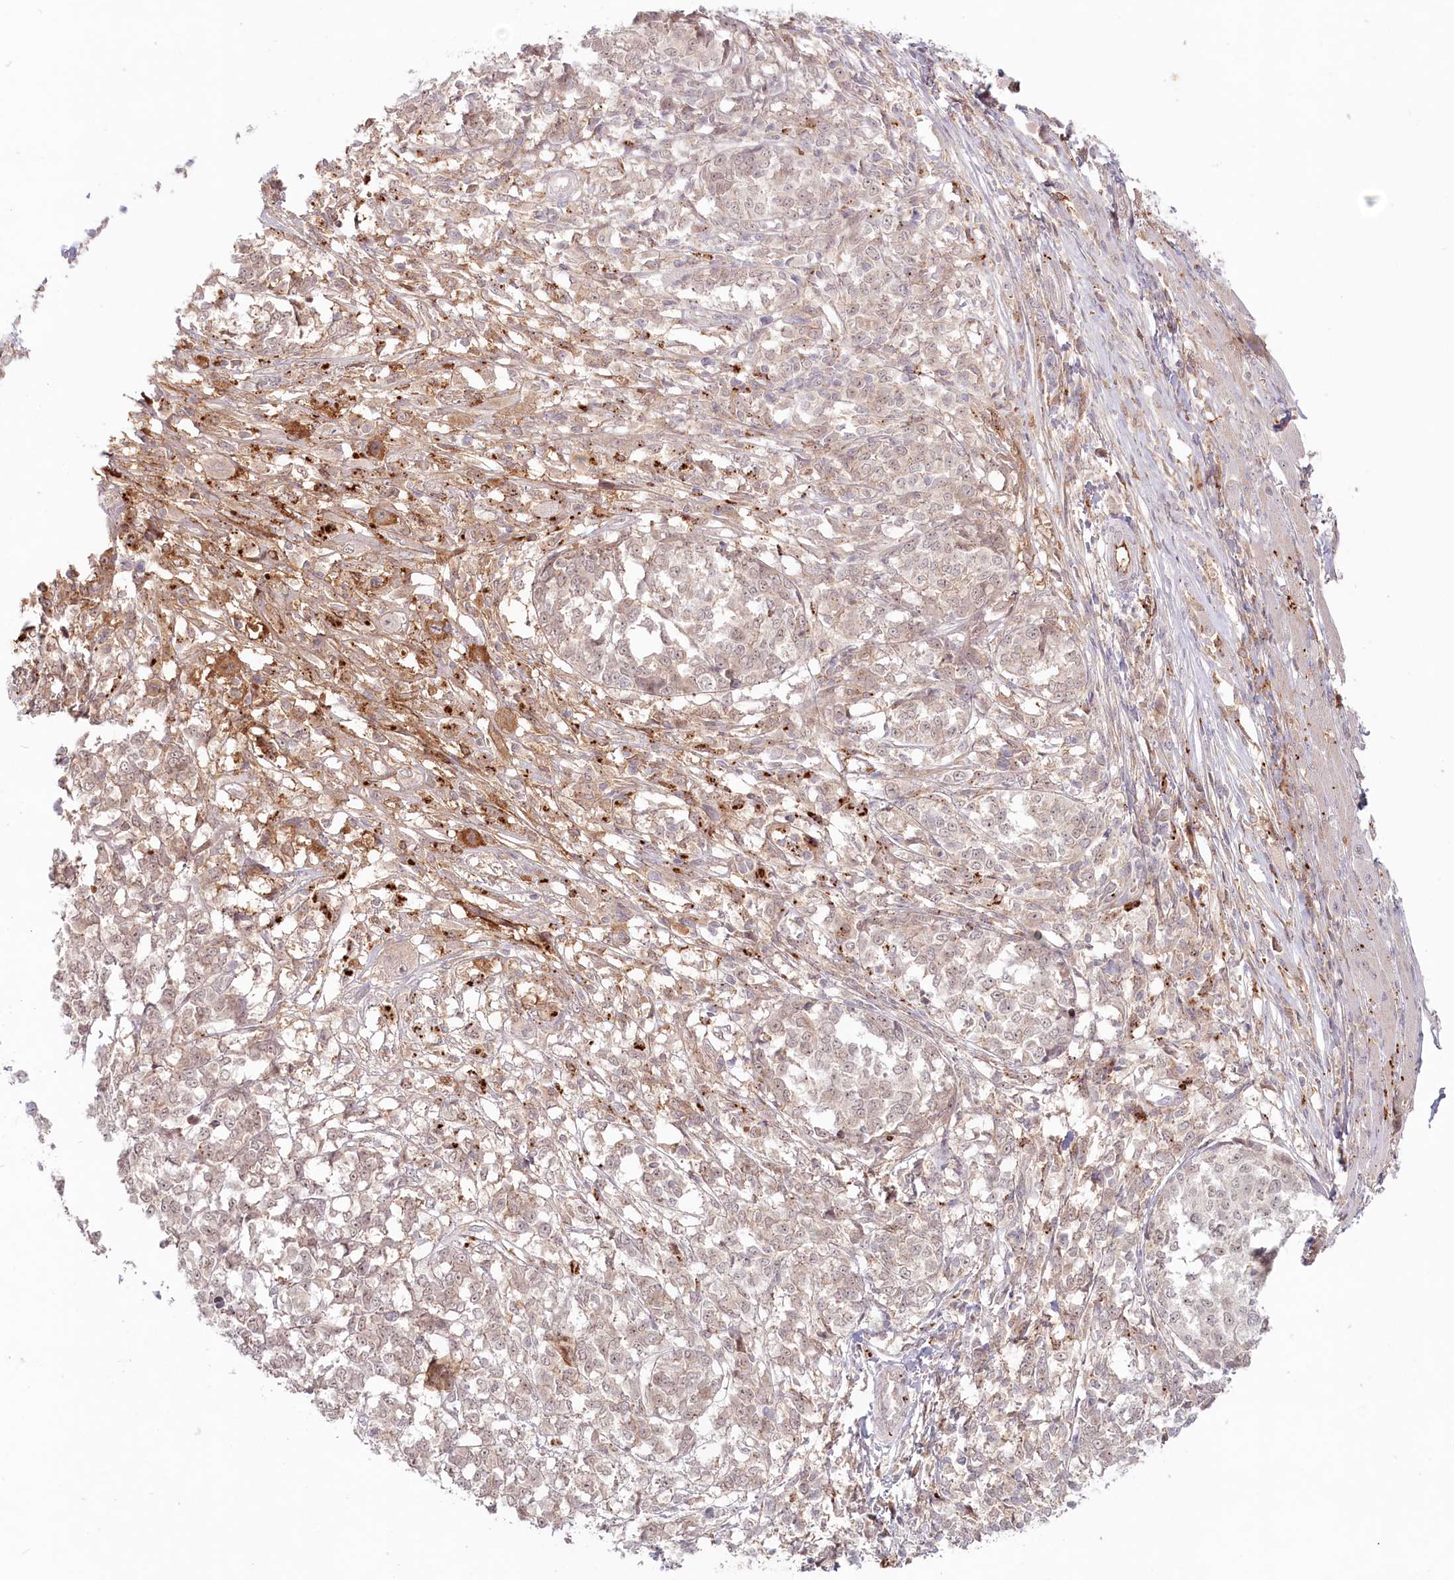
{"staining": {"intensity": "weak", "quantity": "25%-75%", "location": "cytoplasmic/membranous,nuclear"}, "tissue": "melanoma", "cell_type": "Tumor cells", "image_type": "cancer", "snomed": [{"axis": "morphology", "description": "Malignant melanoma, NOS"}, {"axis": "topography", "description": "Skin"}], "caption": "The micrograph demonstrates immunohistochemical staining of malignant melanoma. There is weak cytoplasmic/membranous and nuclear positivity is present in approximately 25%-75% of tumor cells.", "gene": "PSAPL1", "patient": {"sex": "female", "age": 72}}